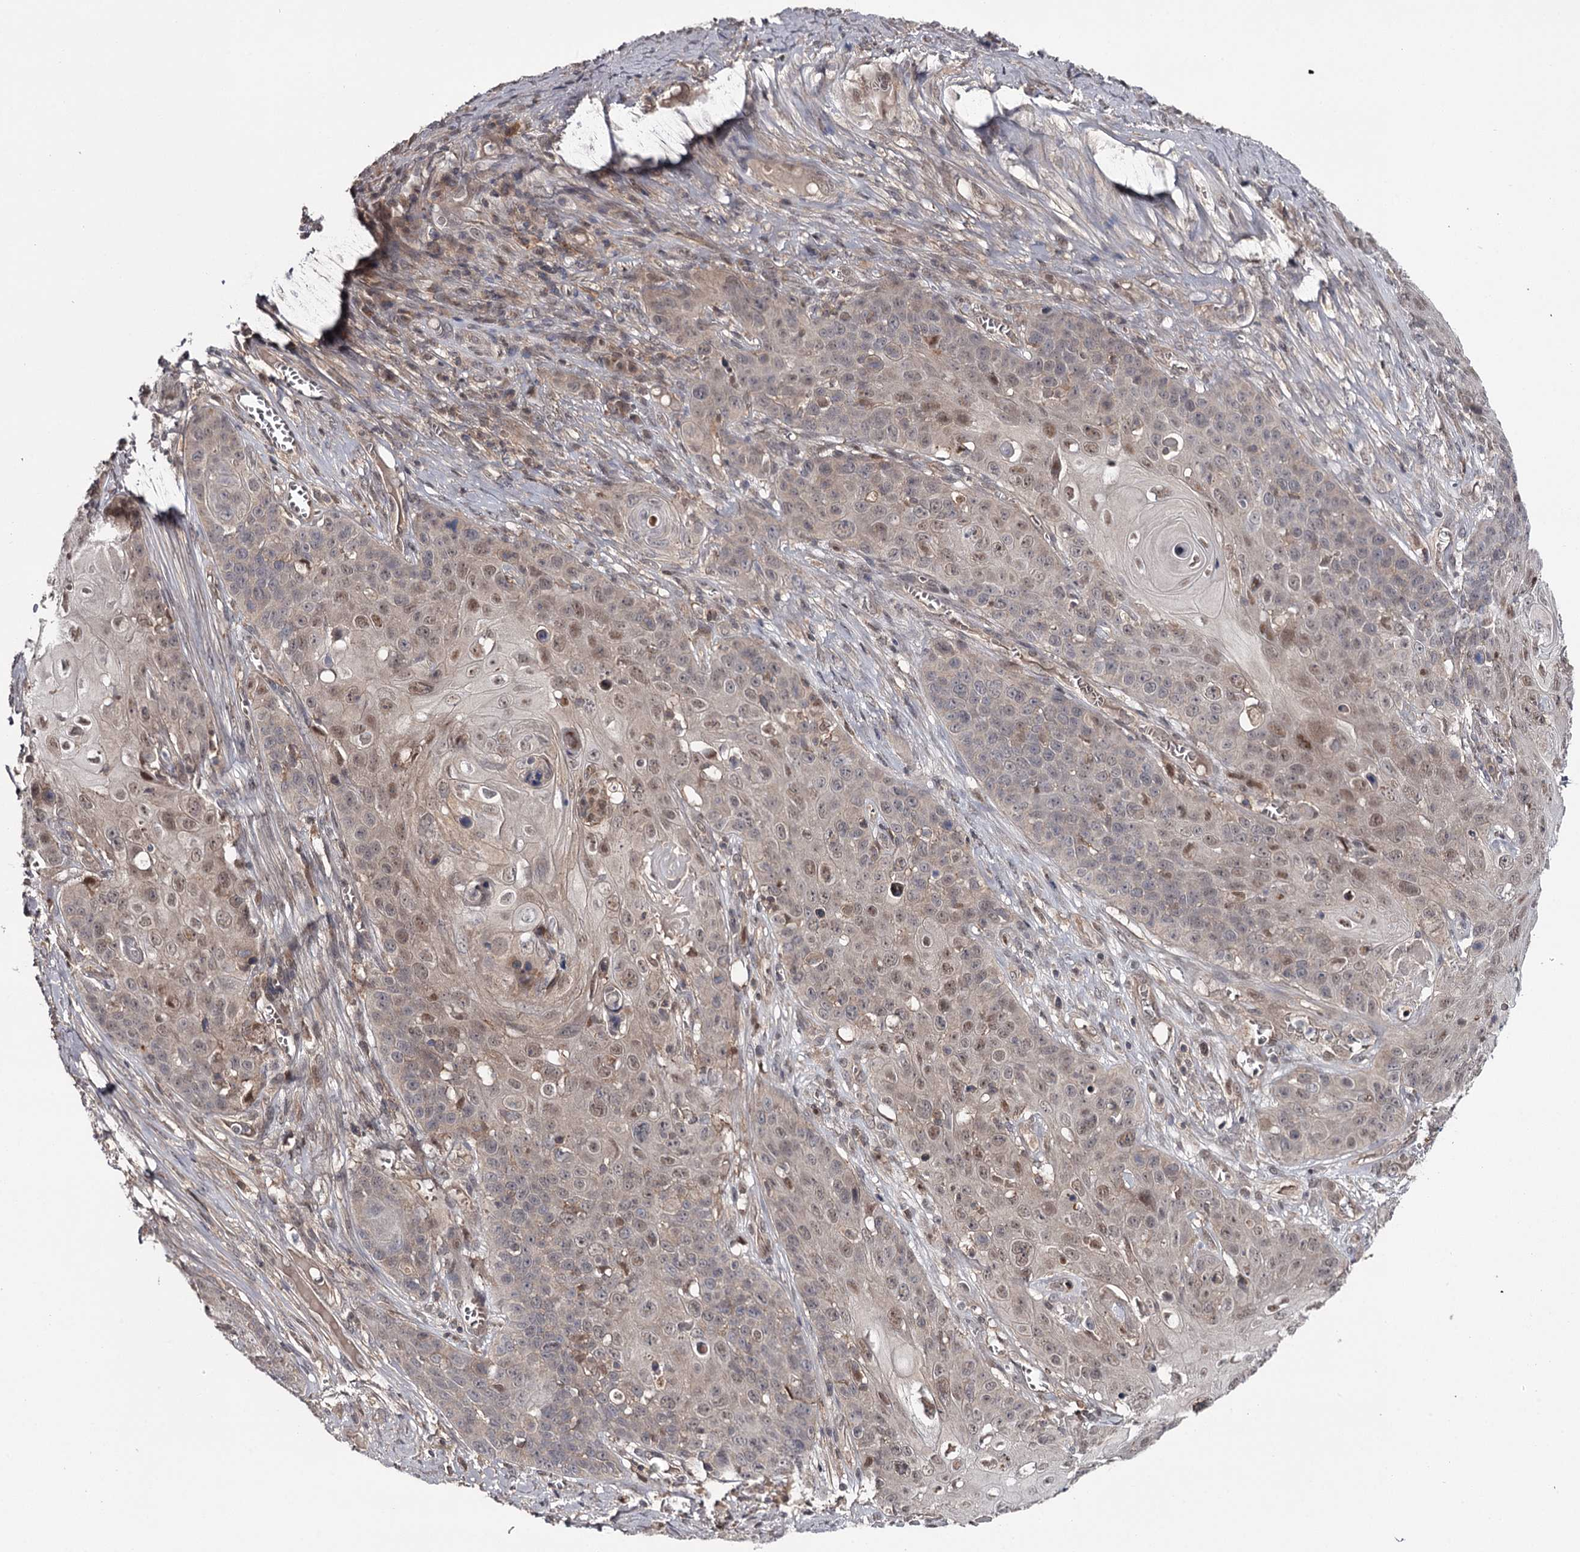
{"staining": {"intensity": "moderate", "quantity": "<25%", "location": "nuclear"}, "tissue": "skin cancer", "cell_type": "Tumor cells", "image_type": "cancer", "snomed": [{"axis": "morphology", "description": "Squamous cell carcinoma, NOS"}, {"axis": "topography", "description": "Skin"}], "caption": "Moderate nuclear expression is appreciated in approximately <25% of tumor cells in skin cancer. Immunohistochemistry (ihc) stains the protein in brown and the nuclei are stained blue.", "gene": "GTSF1", "patient": {"sex": "male", "age": 55}}